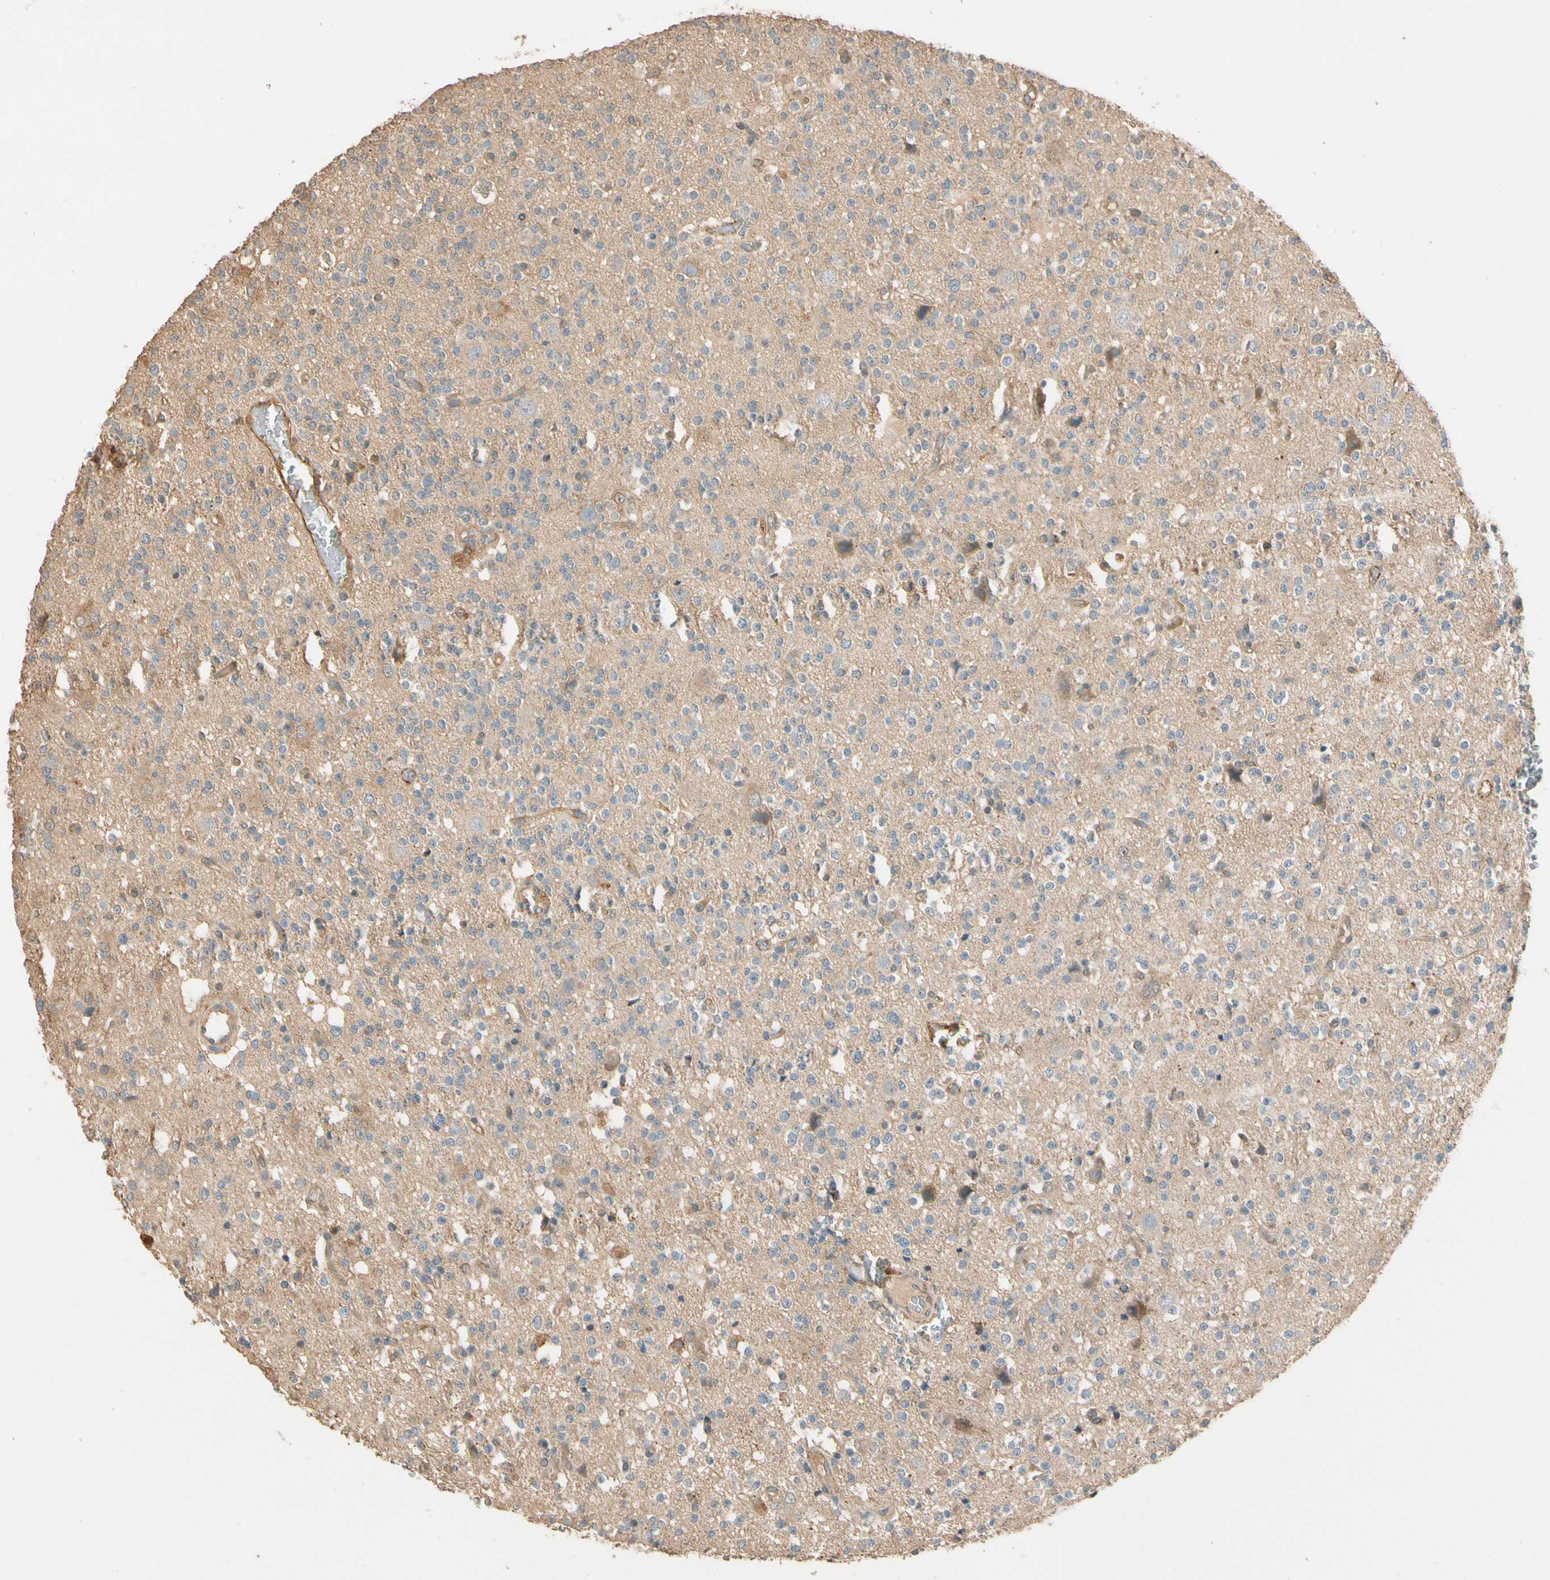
{"staining": {"intensity": "weak", "quantity": "<25%", "location": "cytoplasmic/membranous"}, "tissue": "glioma", "cell_type": "Tumor cells", "image_type": "cancer", "snomed": [{"axis": "morphology", "description": "Glioma, malignant, High grade"}, {"axis": "topography", "description": "Brain"}], "caption": "Immunohistochemistry micrograph of neoplastic tissue: human glioma stained with DAB (3,3'-diaminobenzidine) reveals no significant protein expression in tumor cells. (IHC, brightfield microscopy, high magnification).", "gene": "CDH6", "patient": {"sex": "male", "age": 47}}